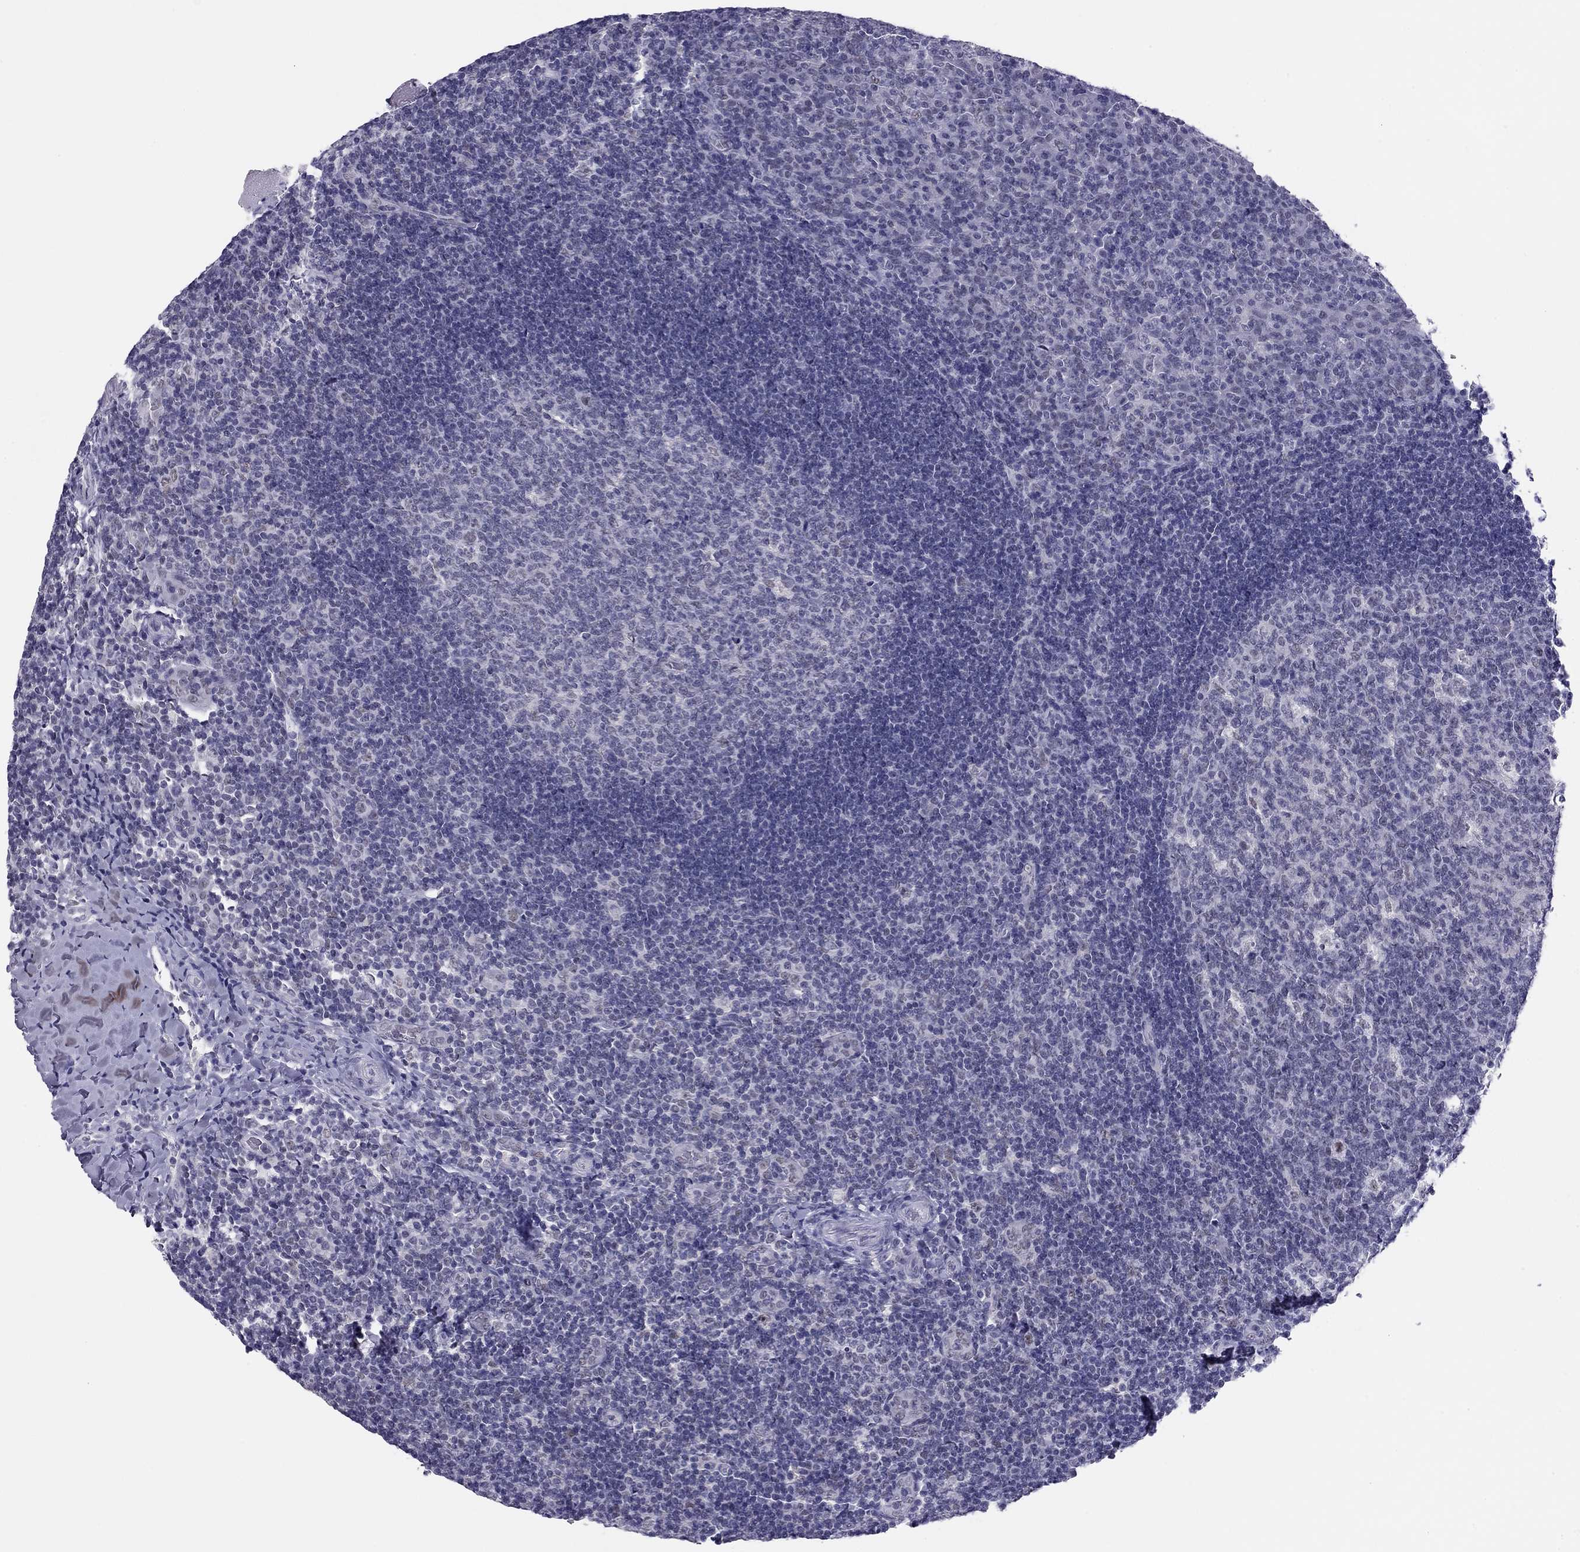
{"staining": {"intensity": "negative", "quantity": "none", "location": "none"}, "tissue": "tonsil", "cell_type": "Germinal center cells", "image_type": "normal", "snomed": [{"axis": "morphology", "description": "Normal tissue, NOS"}, {"axis": "topography", "description": "Tonsil"}], "caption": "Immunohistochemistry (IHC) photomicrograph of unremarkable human tonsil stained for a protein (brown), which demonstrates no expression in germinal center cells.", "gene": "DOT1L", "patient": {"sex": "male", "age": 17}}